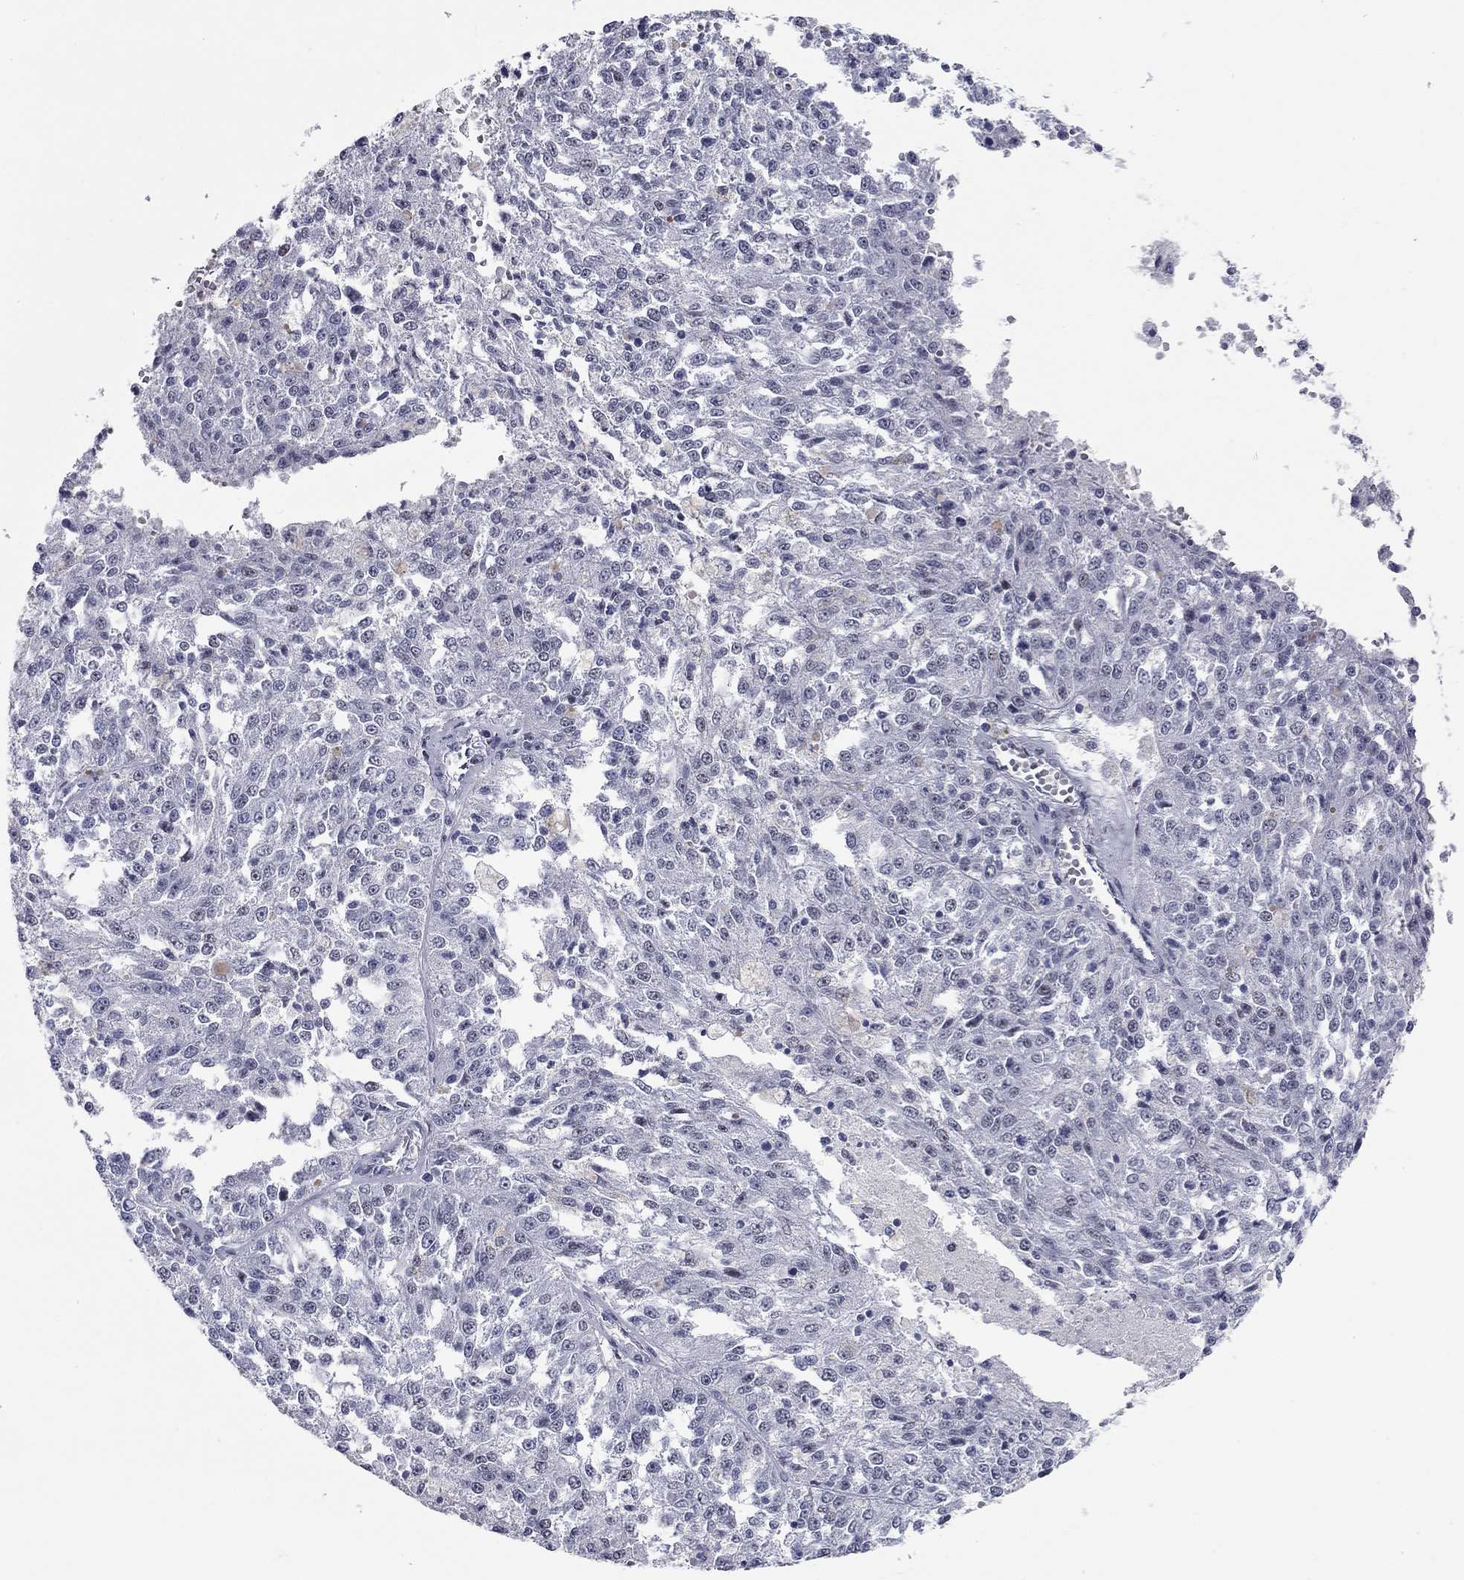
{"staining": {"intensity": "negative", "quantity": "none", "location": "none"}, "tissue": "melanoma", "cell_type": "Tumor cells", "image_type": "cancer", "snomed": [{"axis": "morphology", "description": "Malignant melanoma, Metastatic site"}, {"axis": "topography", "description": "Lymph node"}], "caption": "This is an immunohistochemistry (IHC) micrograph of human melanoma. There is no expression in tumor cells.", "gene": "ASF1B", "patient": {"sex": "female", "age": 64}}